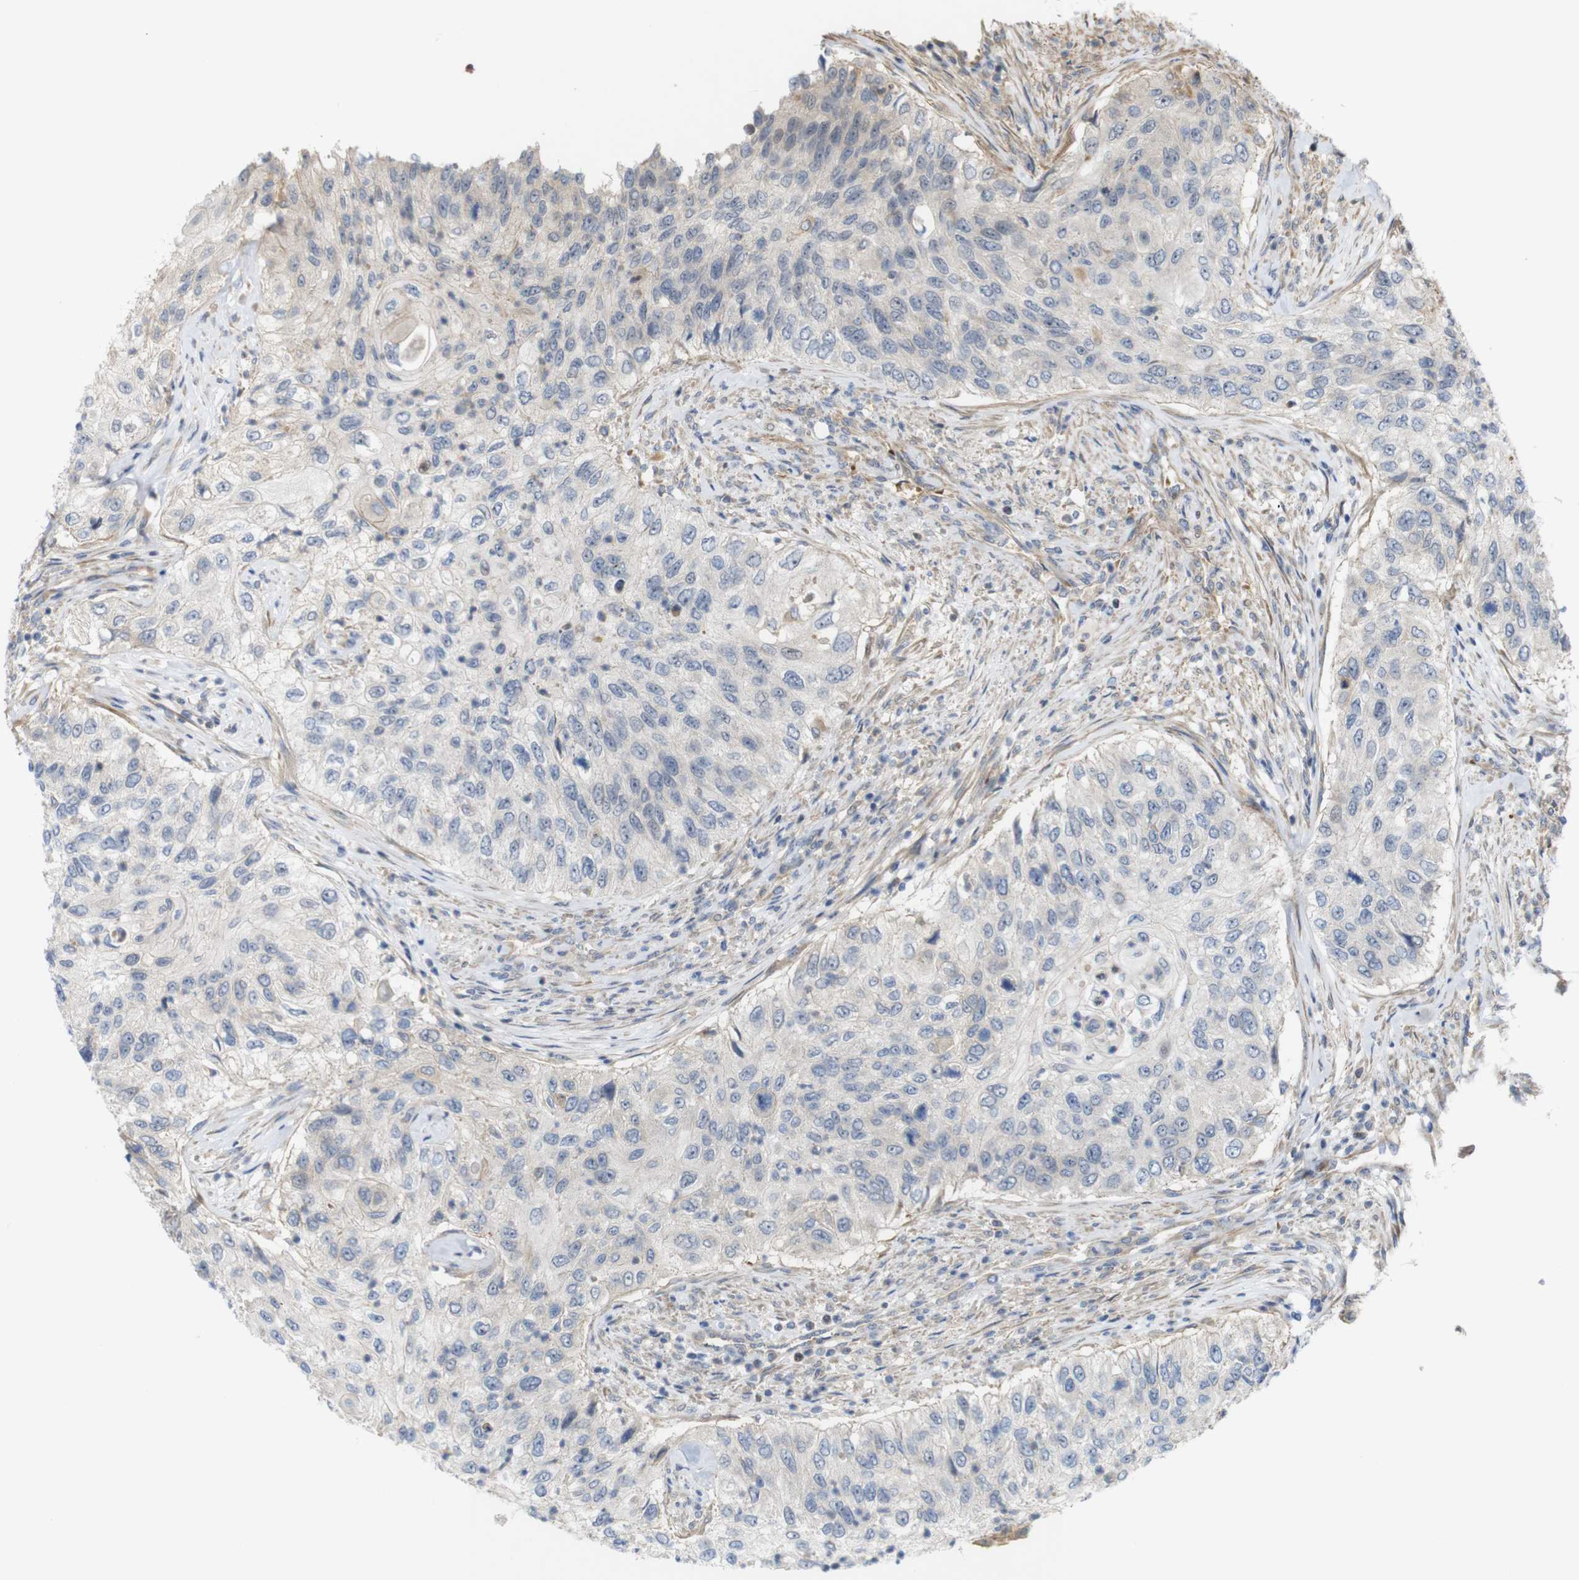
{"staining": {"intensity": "negative", "quantity": "none", "location": "none"}, "tissue": "urothelial cancer", "cell_type": "Tumor cells", "image_type": "cancer", "snomed": [{"axis": "morphology", "description": "Urothelial carcinoma, High grade"}, {"axis": "topography", "description": "Urinary bladder"}], "caption": "Immunohistochemistry (IHC) of human urothelial cancer shows no expression in tumor cells.", "gene": "RPTOR", "patient": {"sex": "female", "age": 60}}